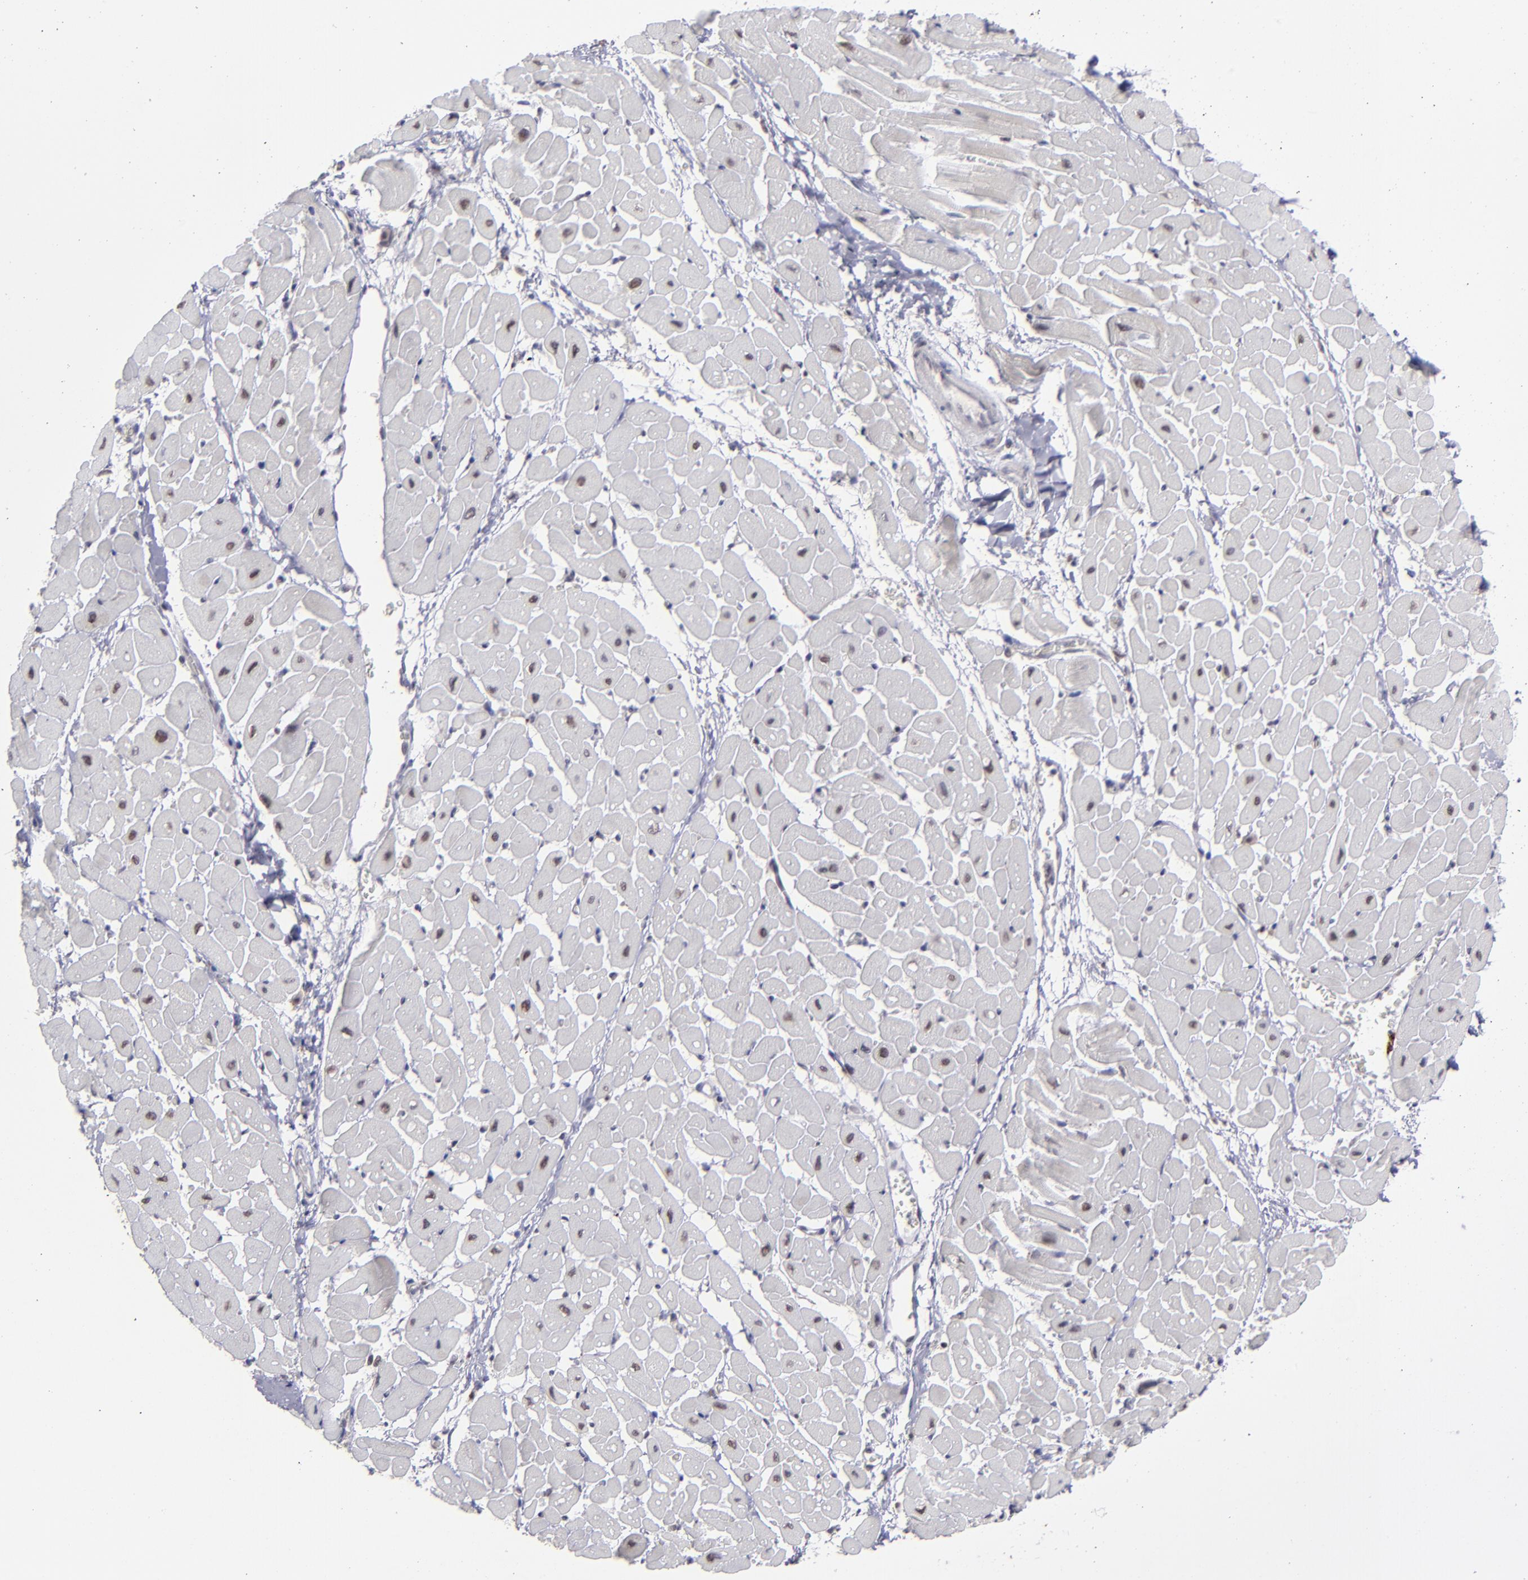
{"staining": {"intensity": "strong", "quantity": "<25%", "location": "nuclear"}, "tissue": "heart muscle", "cell_type": "Cardiomyocytes", "image_type": "normal", "snomed": [{"axis": "morphology", "description": "Normal tissue, NOS"}, {"axis": "topography", "description": "Heart"}], "caption": "Human heart muscle stained with a brown dye reveals strong nuclear positive expression in about <25% of cardiomyocytes.", "gene": "RREB1", "patient": {"sex": "male", "age": 45}}